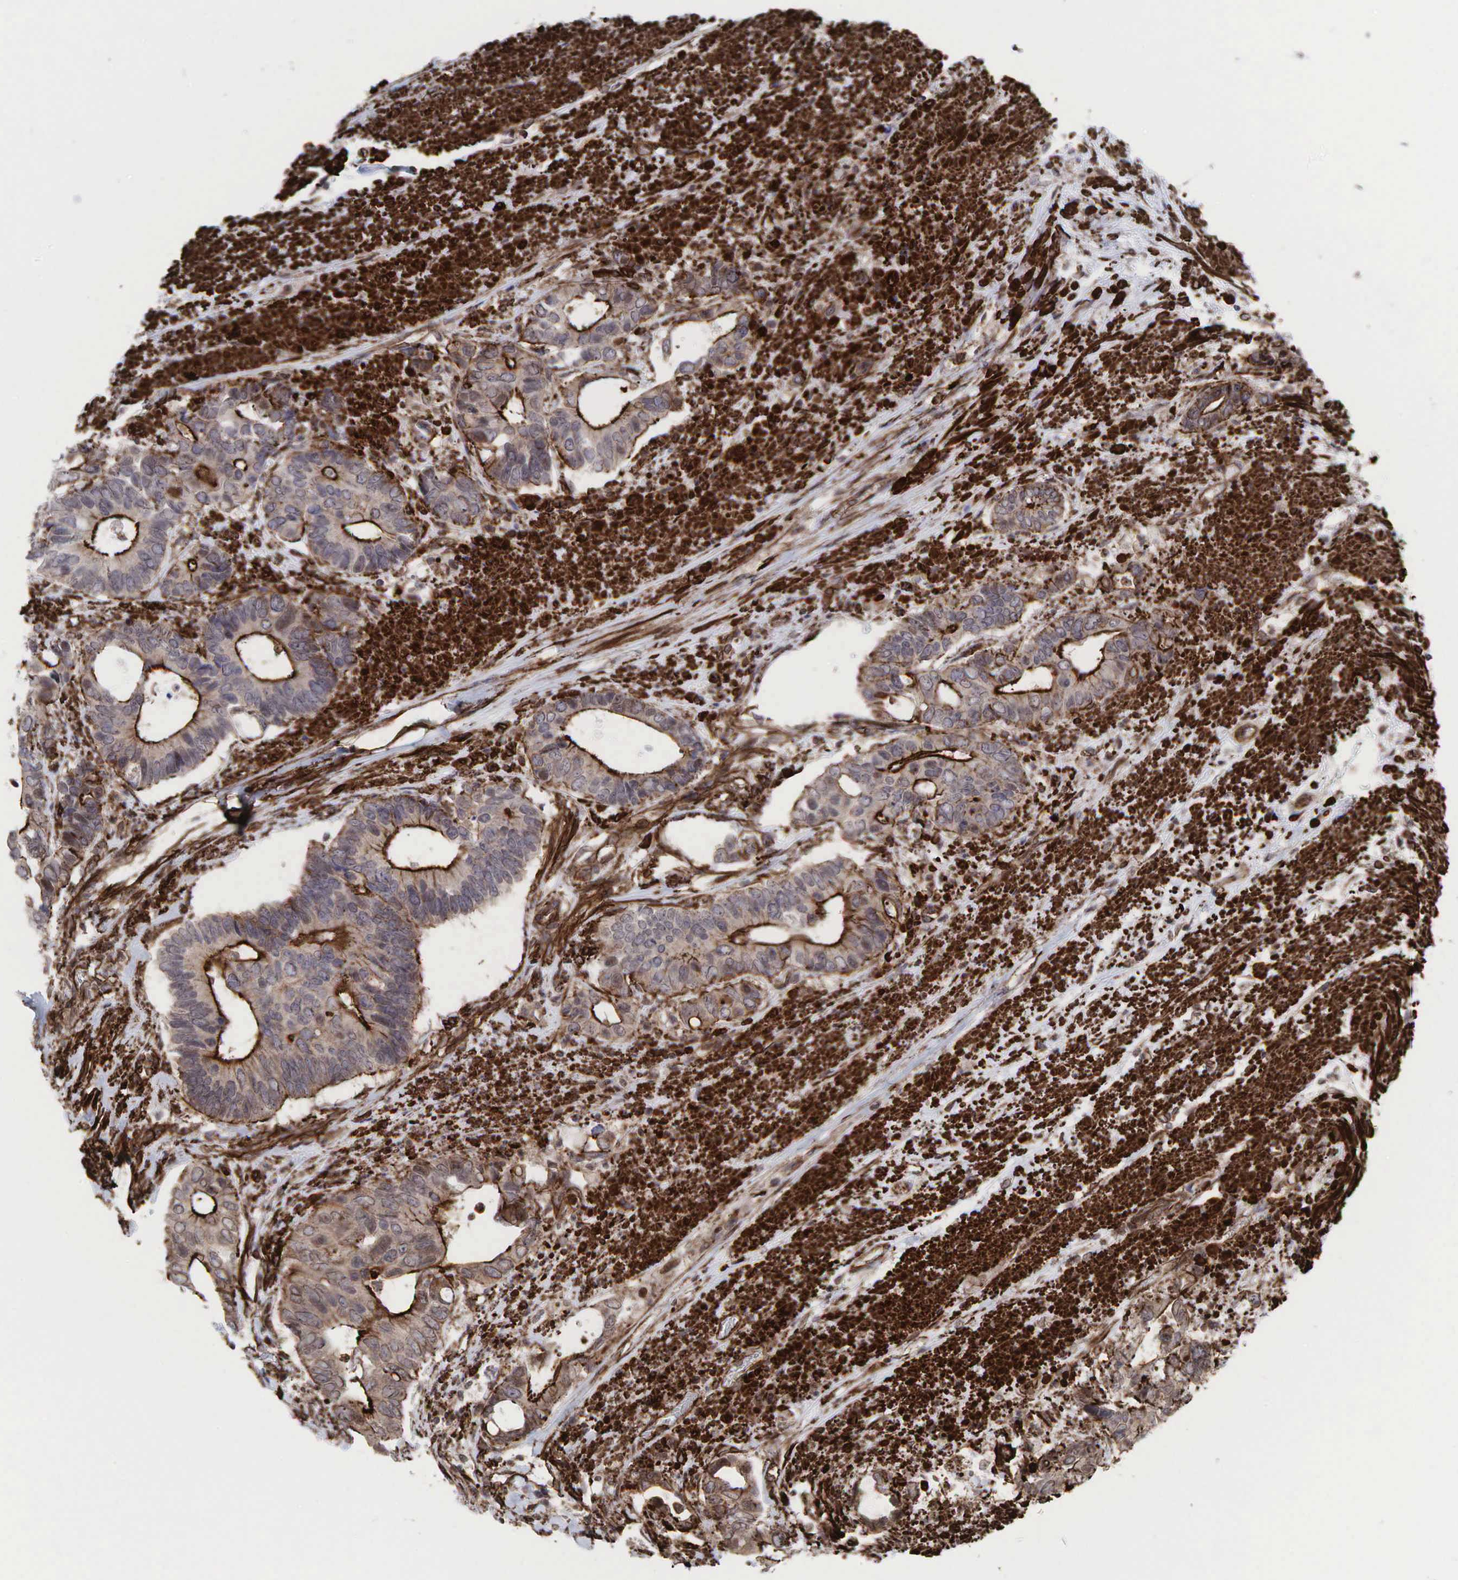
{"staining": {"intensity": "strong", "quantity": ">75%", "location": "cytoplasmic/membranous"}, "tissue": "colorectal cancer", "cell_type": "Tumor cells", "image_type": "cancer", "snomed": [{"axis": "morphology", "description": "Adenocarcinoma, NOS"}, {"axis": "topography", "description": "Colon"}], "caption": "Strong cytoplasmic/membranous positivity for a protein is seen in approximately >75% of tumor cells of adenocarcinoma (colorectal) using immunohistochemistry (IHC).", "gene": "GPRASP1", "patient": {"sex": "male", "age": 49}}